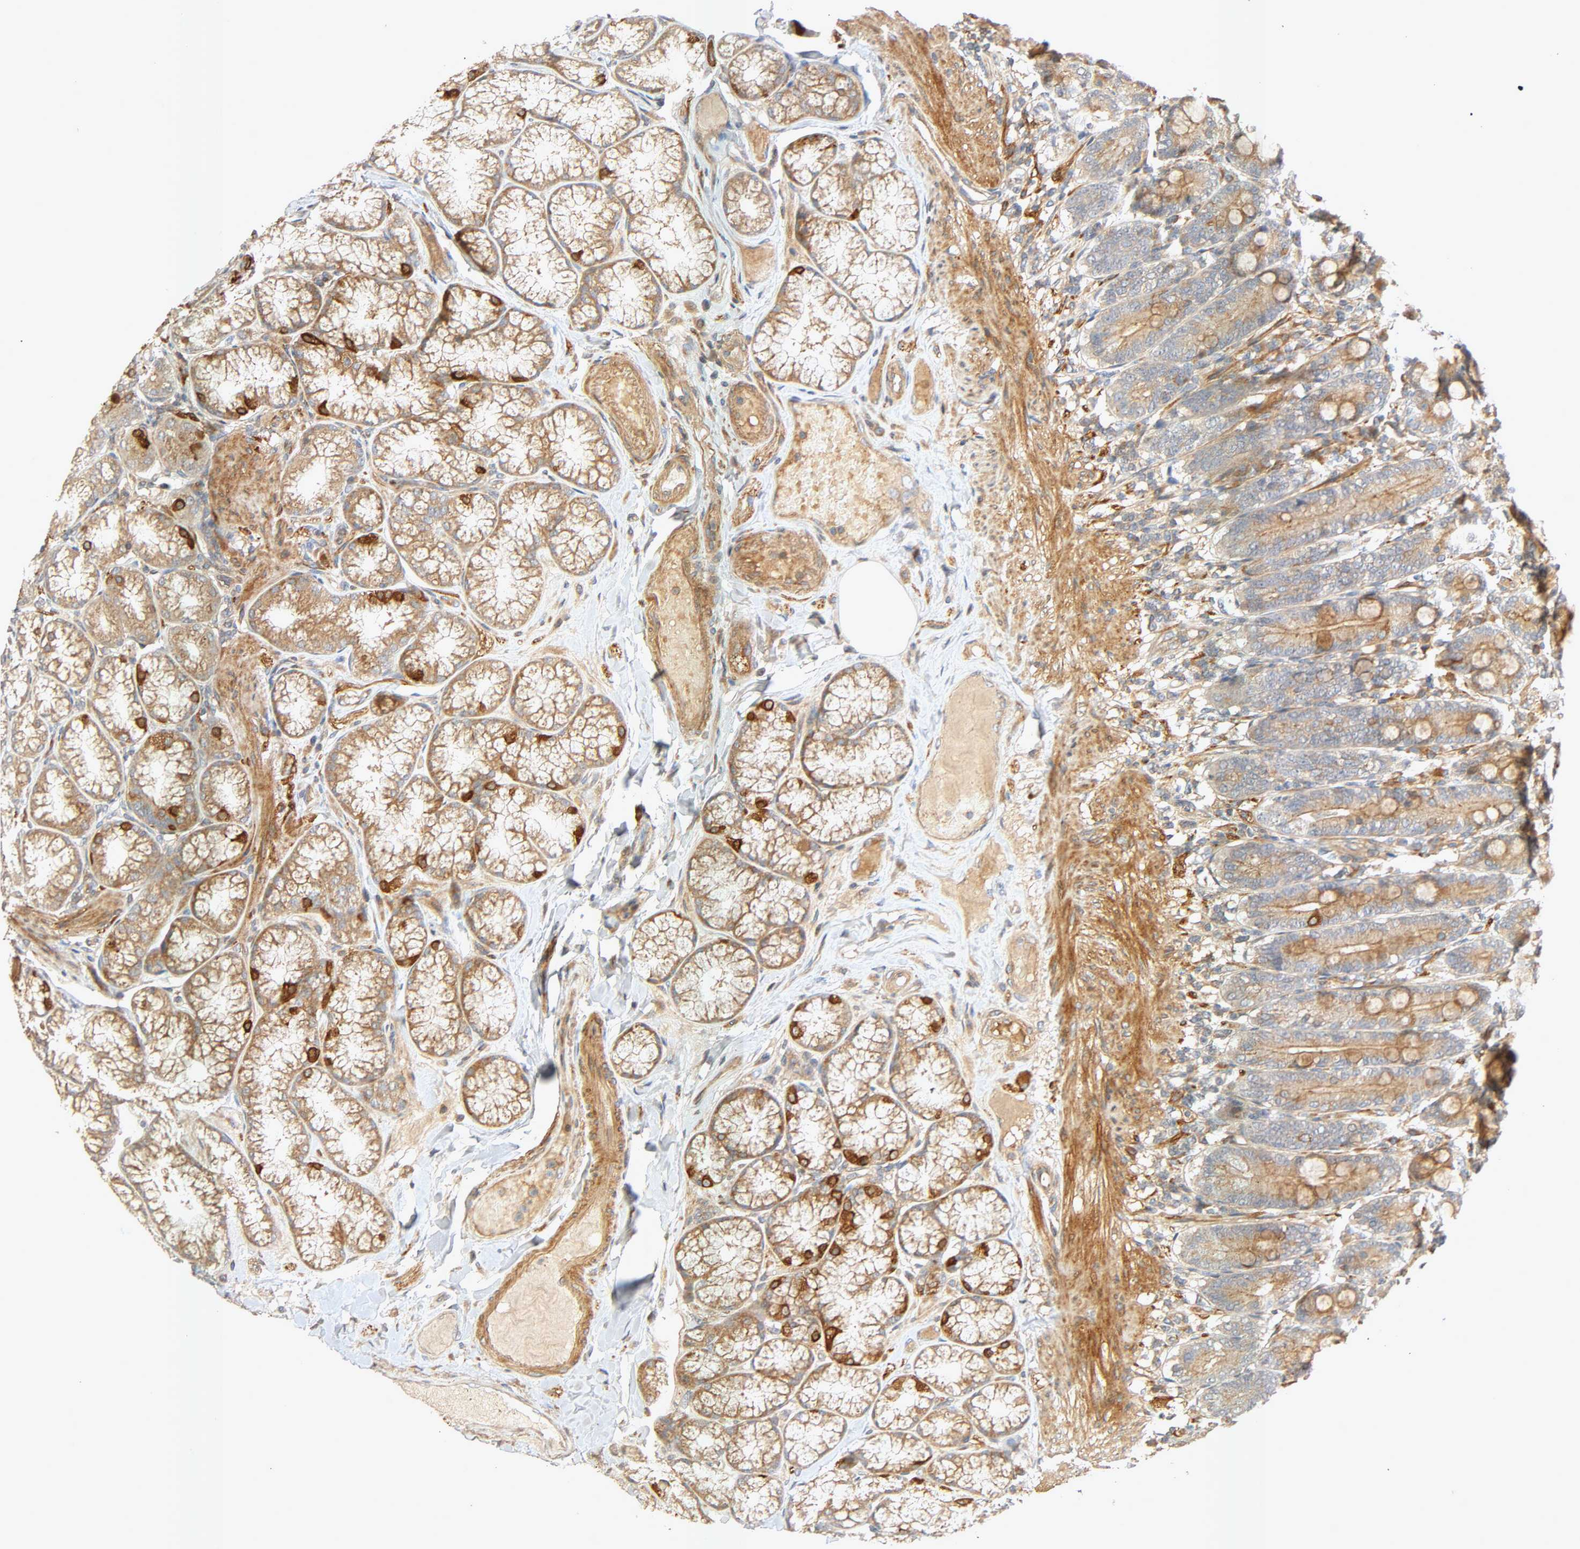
{"staining": {"intensity": "strong", "quantity": "<25%", "location": "cytoplasmic/membranous"}, "tissue": "duodenum", "cell_type": "Glandular cells", "image_type": "normal", "snomed": [{"axis": "morphology", "description": "Normal tissue, NOS"}, {"axis": "topography", "description": "Duodenum"}], "caption": "DAB immunohistochemical staining of benign duodenum displays strong cytoplasmic/membranous protein staining in approximately <25% of glandular cells. (IHC, brightfield microscopy, high magnification).", "gene": "SGSM1", "patient": {"sex": "female", "age": 64}}